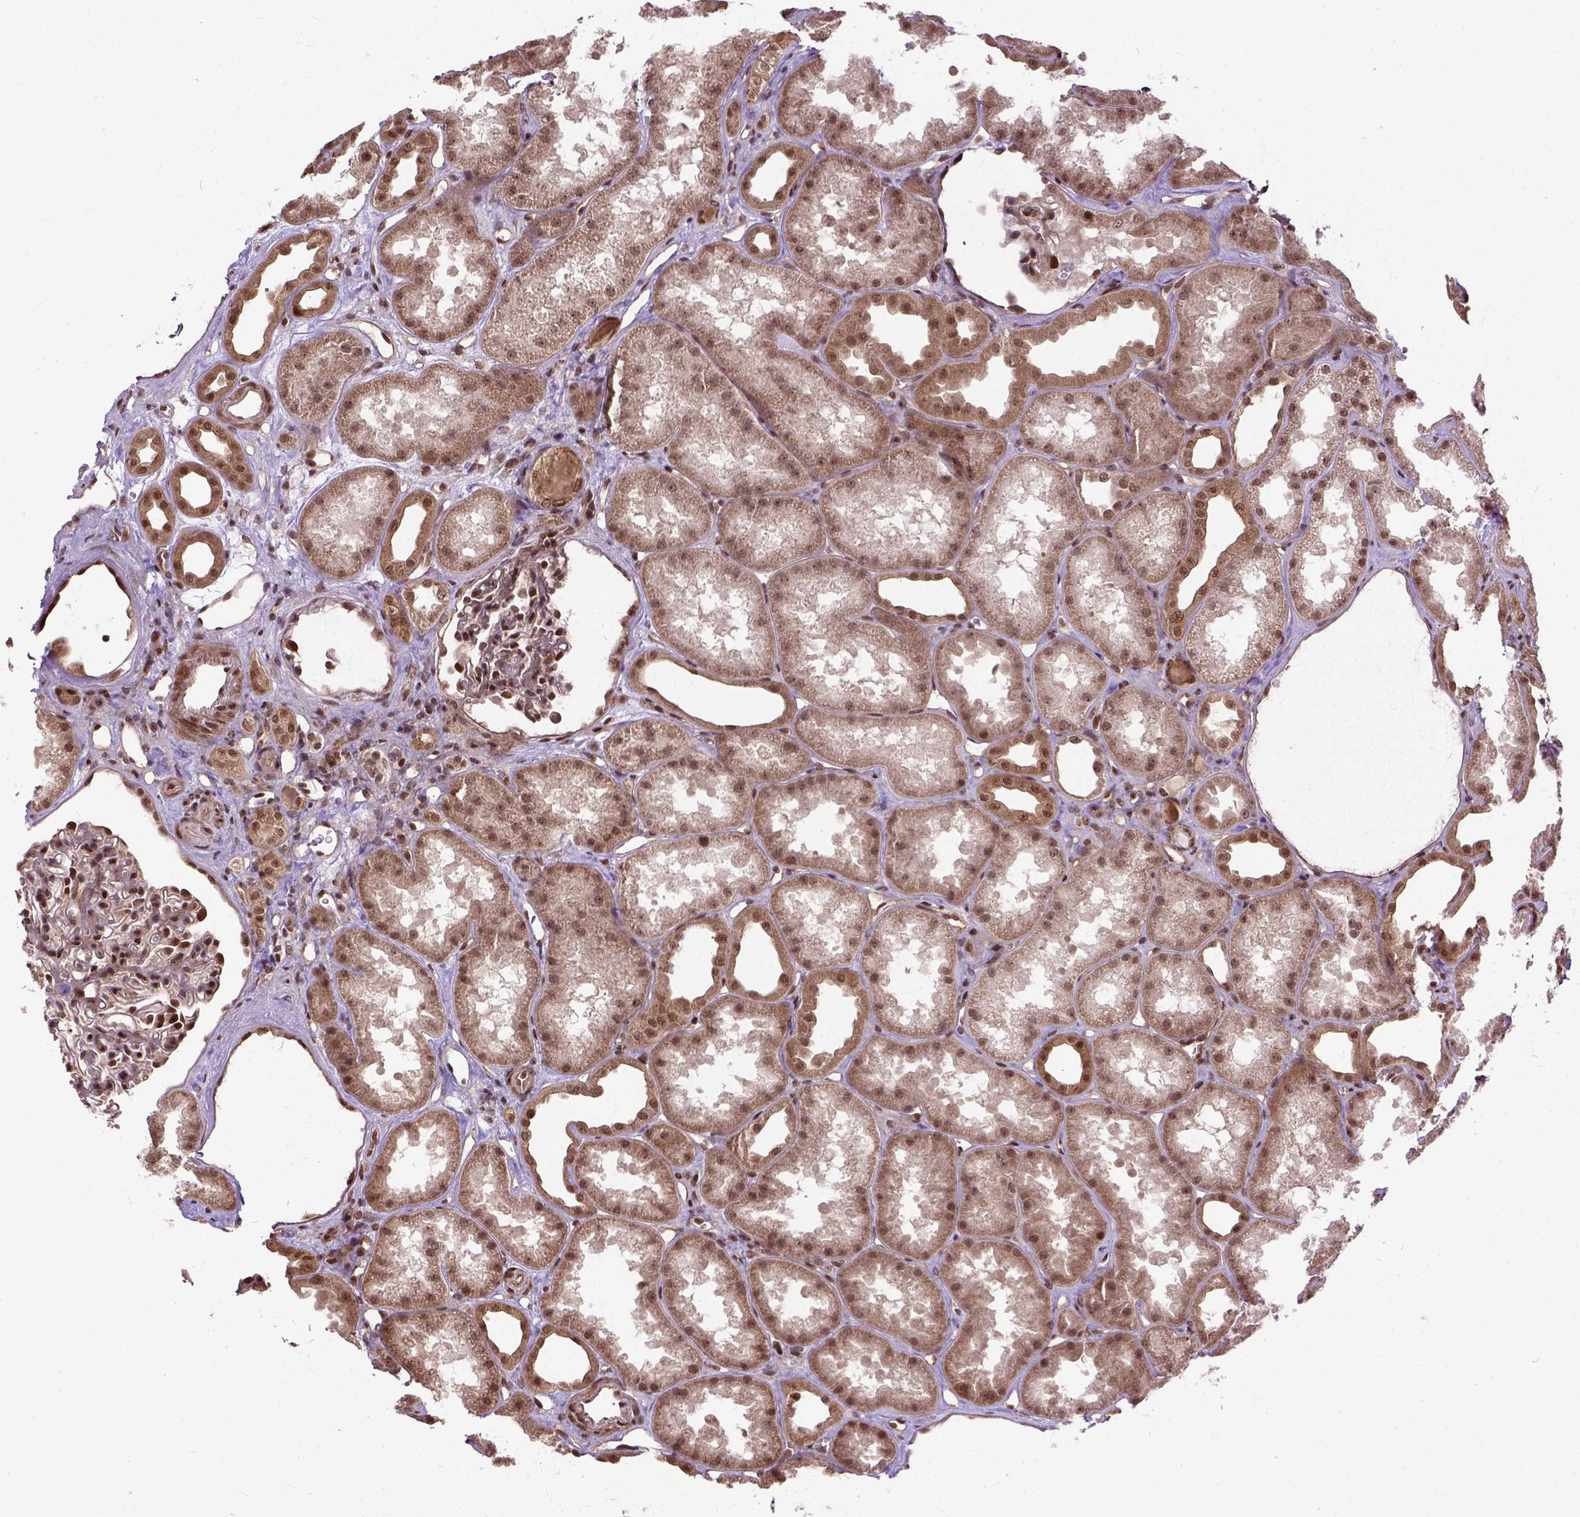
{"staining": {"intensity": "strong", "quantity": "25%-75%", "location": "nuclear"}, "tissue": "kidney", "cell_type": "Cells in glomeruli", "image_type": "normal", "snomed": [{"axis": "morphology", "description": "Normal tissue, NOS"}, {"axis": "topography", "description": "Kidney"}], "caption": "The immunohistochemical stain highlights strong nuclear staining in cells in glomeruli of normal kidney. The protein of interest is stained brown, and the nuclei are stained in blue (DAB (3,3'-diaminobenzidine) IHC with brightfield microscopy, high magnification).", "gene": "ZNF630", "patient": {"sex": "male", "age": 61}}